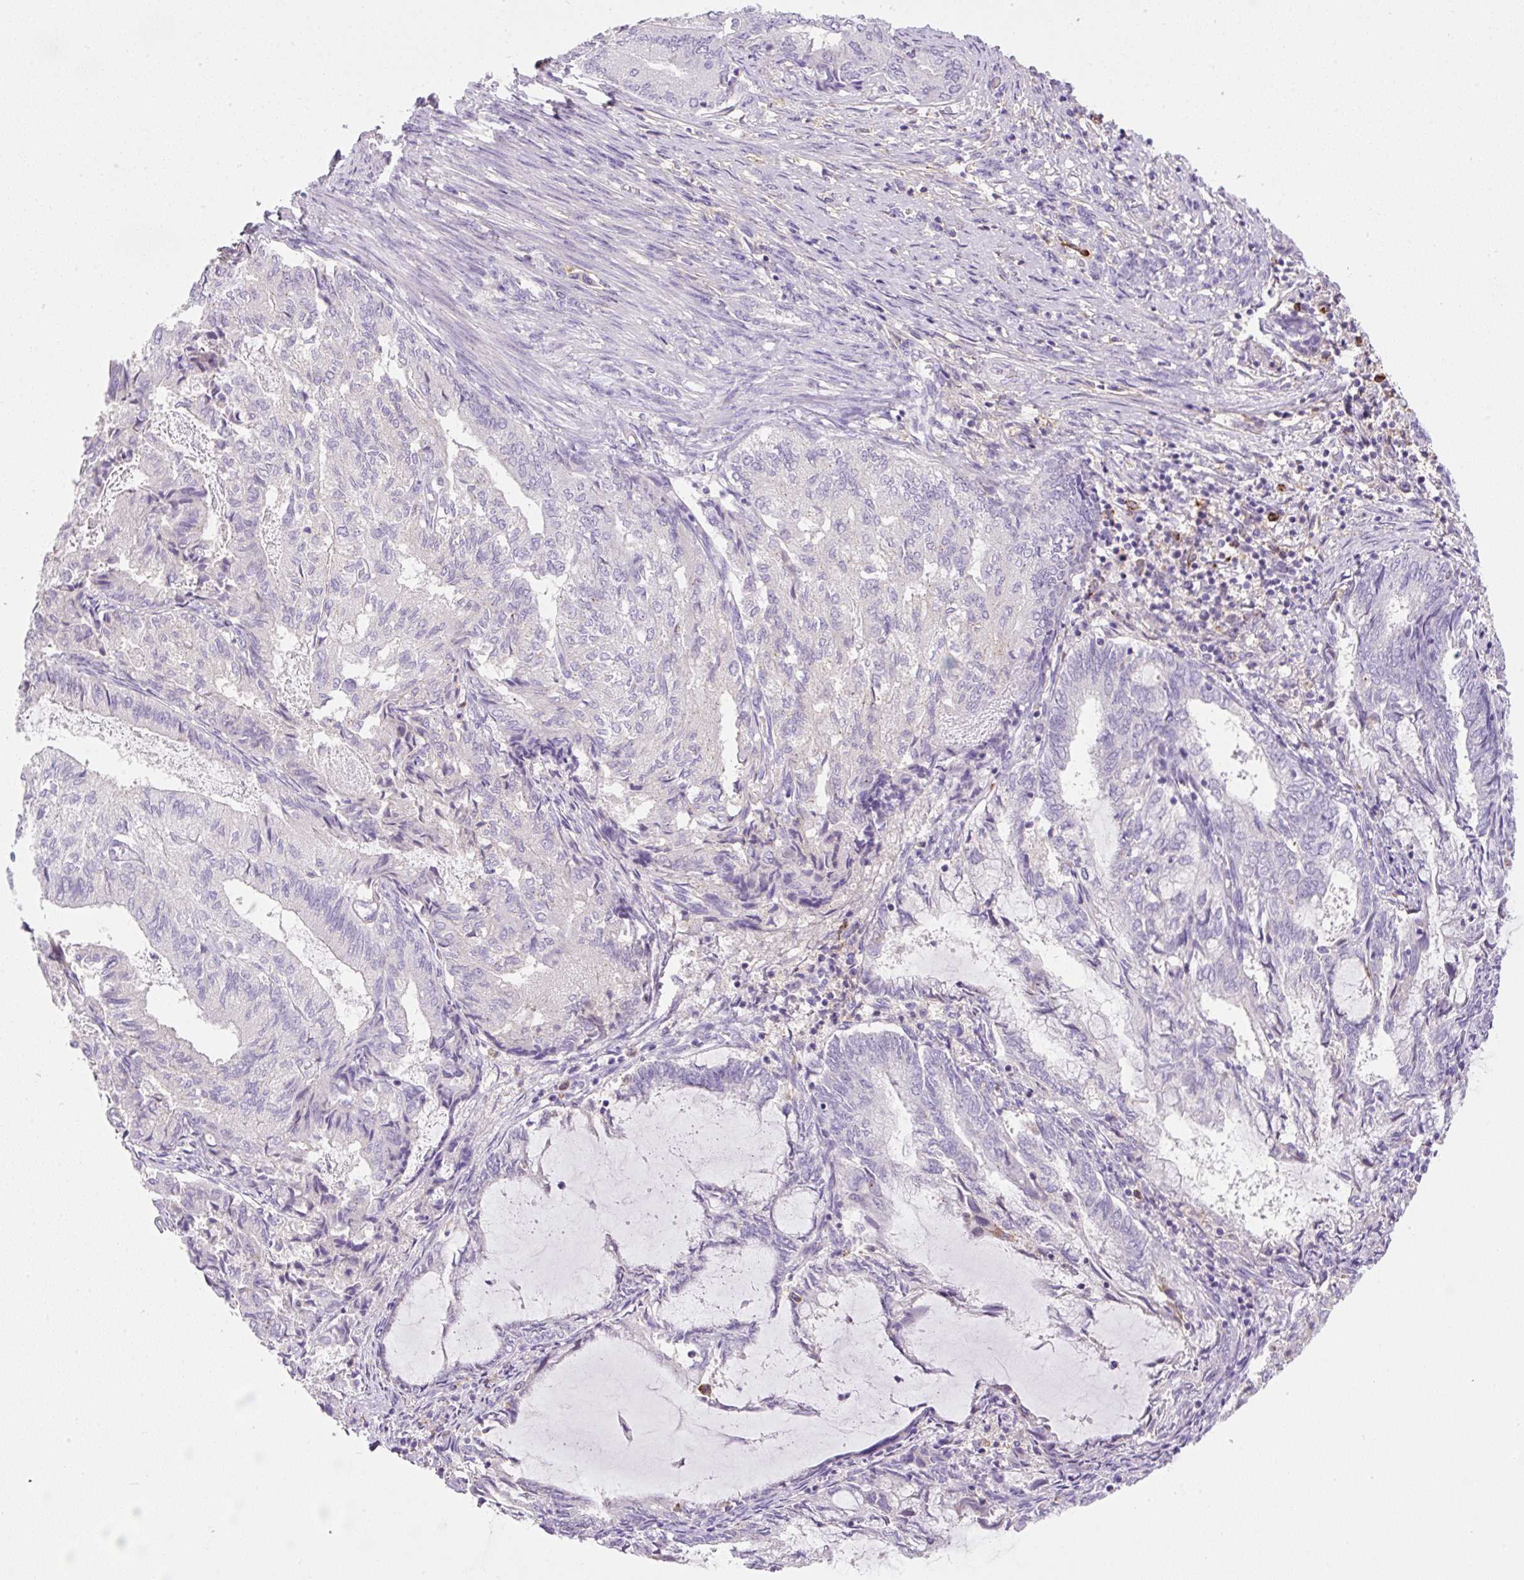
{"staining": {"intensity": "negative", "quantity": "none", "location": "none"}, "tissue": "endometrial cancer", "cell_type": "Tumor cells", "image_type": "cancer", "snomed": [{"axis": "morphology", "description": "Adenocarcinoma, NOS"}, {"axis": "topography", "description": "Endometrium"}], "caption": "Endometrial cancer stained for a protein using IHC exhibits no expression tumor cells.", "gene": "TDRD15", "patient": {"sex": "female", "age": 80}}